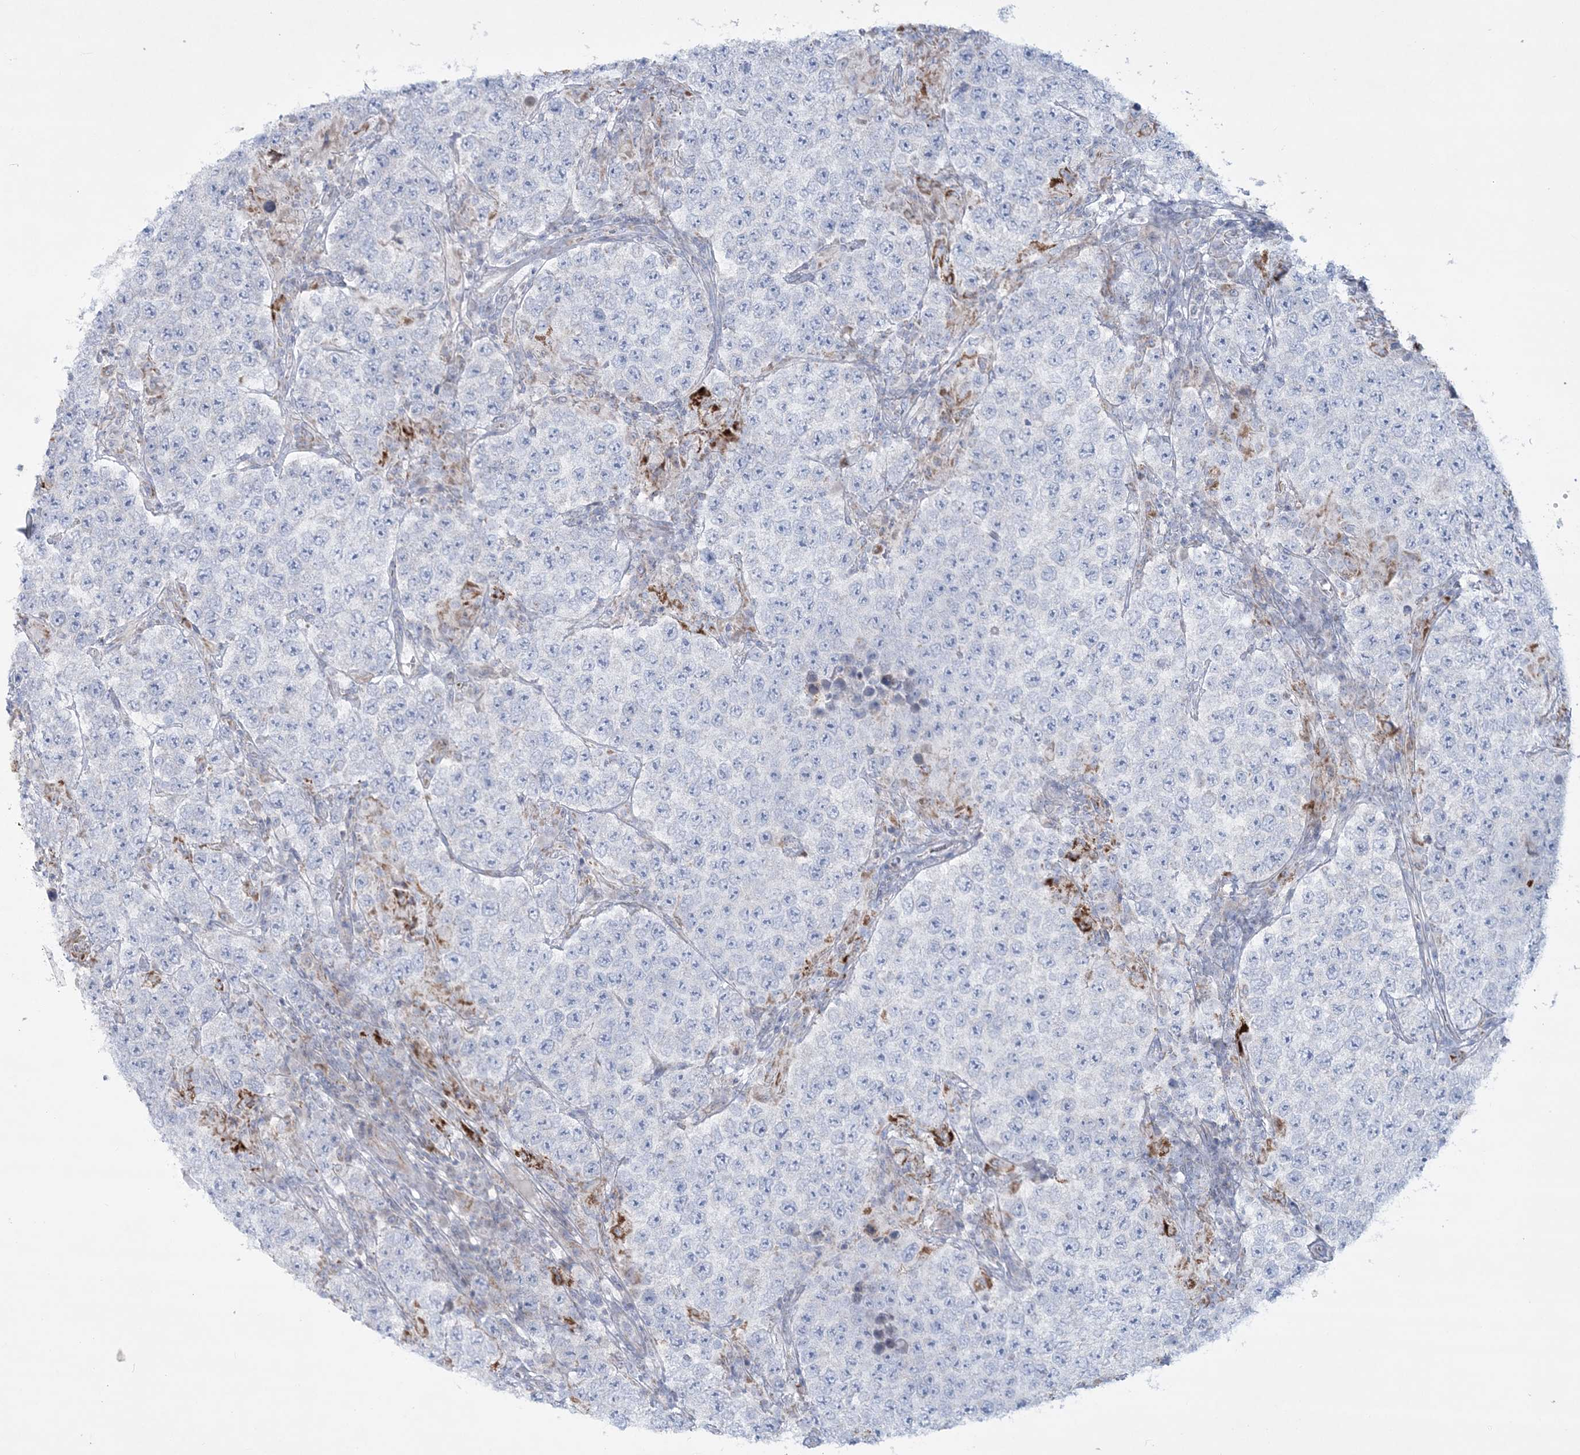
{"staining": {"intensity": "negative", "quantity": "none", "location": "none"}, "tissue": "testis cancer", "cell_type": "Tumor cells", "image_type": "cancer", "snomed": [{"axis": "morphology", "description": "Normal tissue, NOS"}, {"axis": "morphology", "description": "Urothelial carcinoma, High grade"}, {"axis": "morphology", "description": "Seminoma, NOS"}, {"axis": "morphology", "description": "Carcinoma, Embryonal, NOS"}, {"axis": "topography", "description": "Urinary bladder"}, {"axis": "topography", "description": "Testis"}], "caption": "Tumor cells show no significant protein positivity in testis cancer. (IHC, brightfield microscopy, high magnification).", "gene": "TBC1D7", "patient": {"sex": "male", "age": 41}}